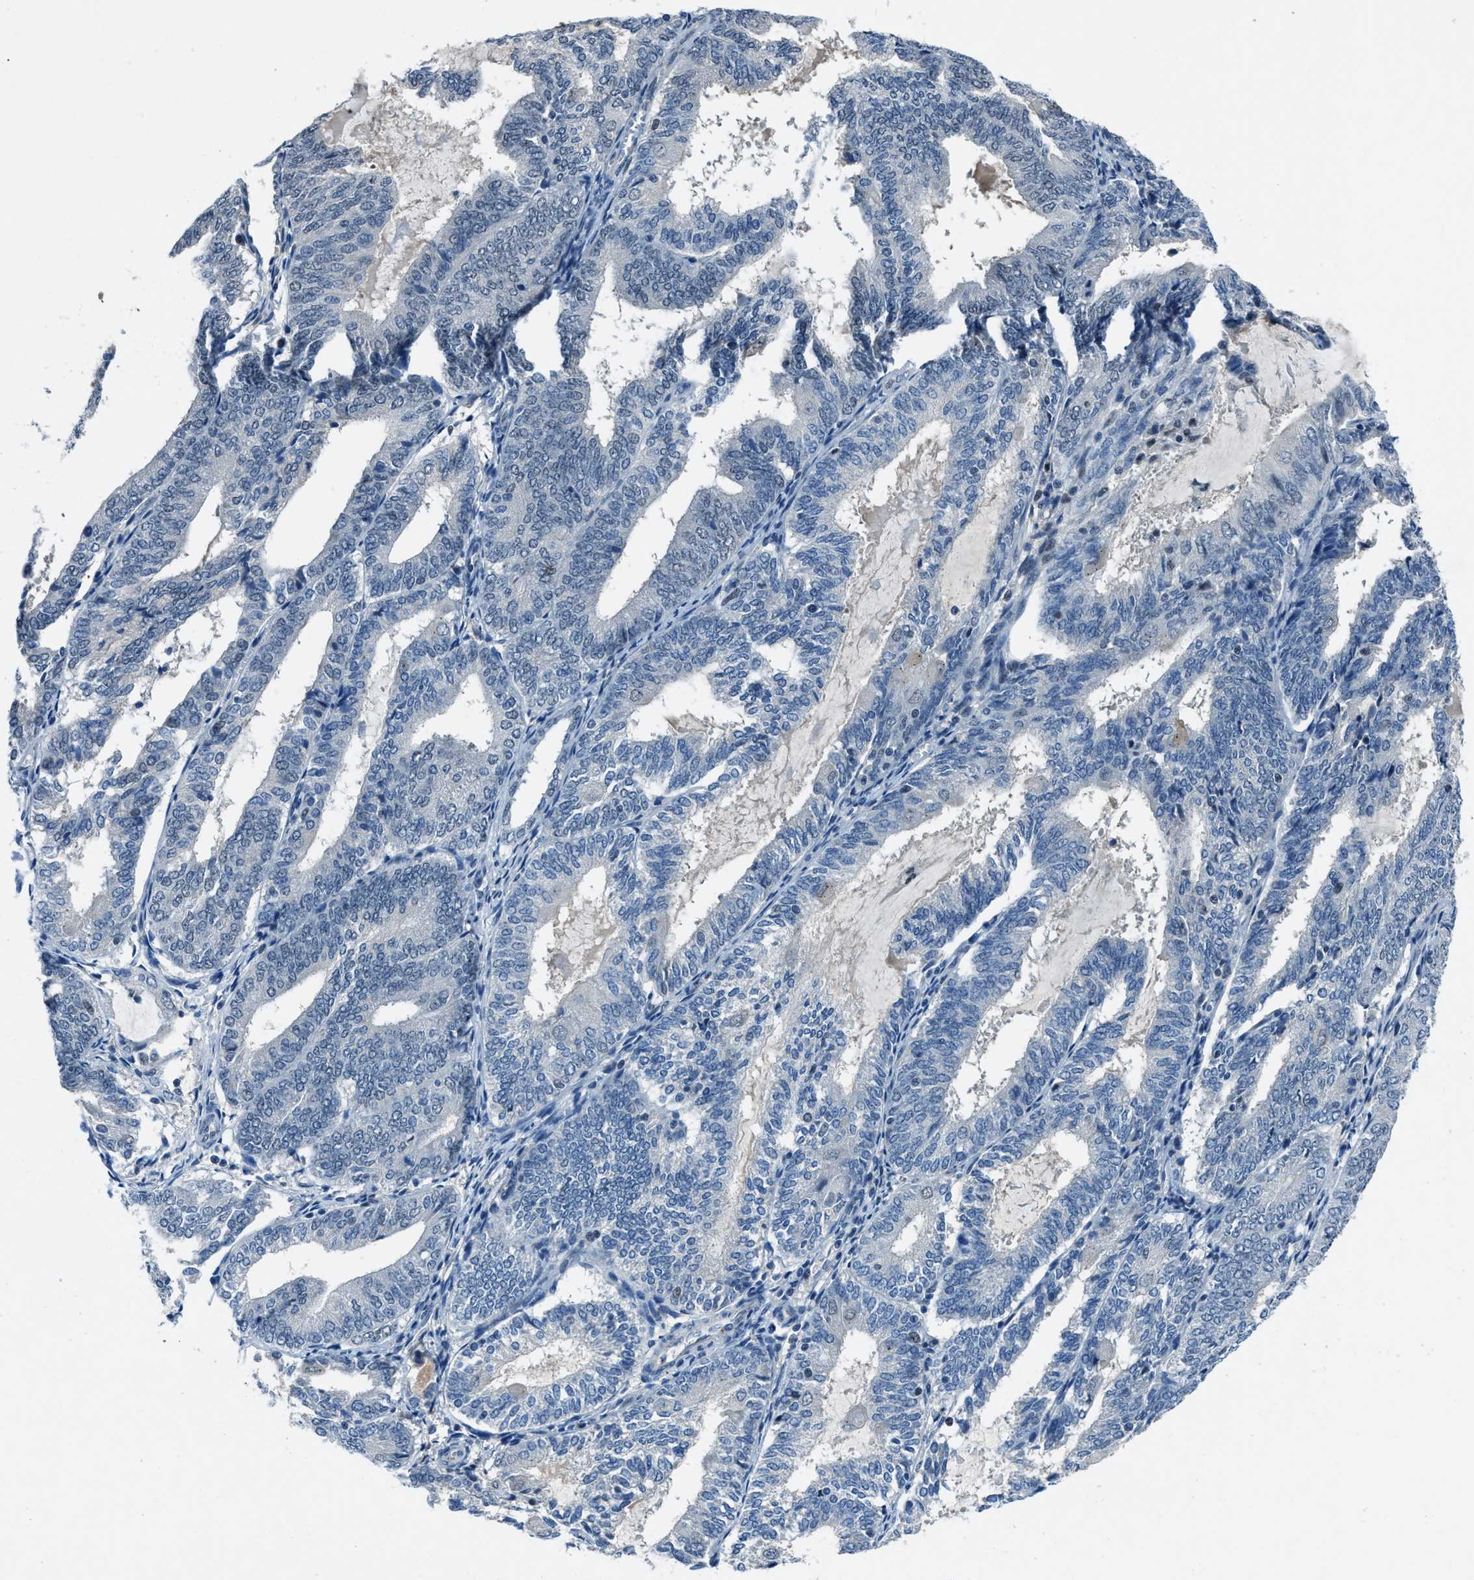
{"staining": {"intensity": "negative", "quantity": "none", "location": "none"}, "tissue": "endometrial cancer", "cell_type": "Tumor cells", "image_type": "cancer", "snomed": [{"axis": "morphology", "description": "Adenocarcinoma, NOS"}, {"axis": "topography", "description": "Endometrium"}], "caption": "Immunohistochemical staining of human endometrial cancer (adenocarcinoma) shows no significant expression in tumor cells.", "gene": "DUSP19", "patient": {"sex": "female", "age": 81}}